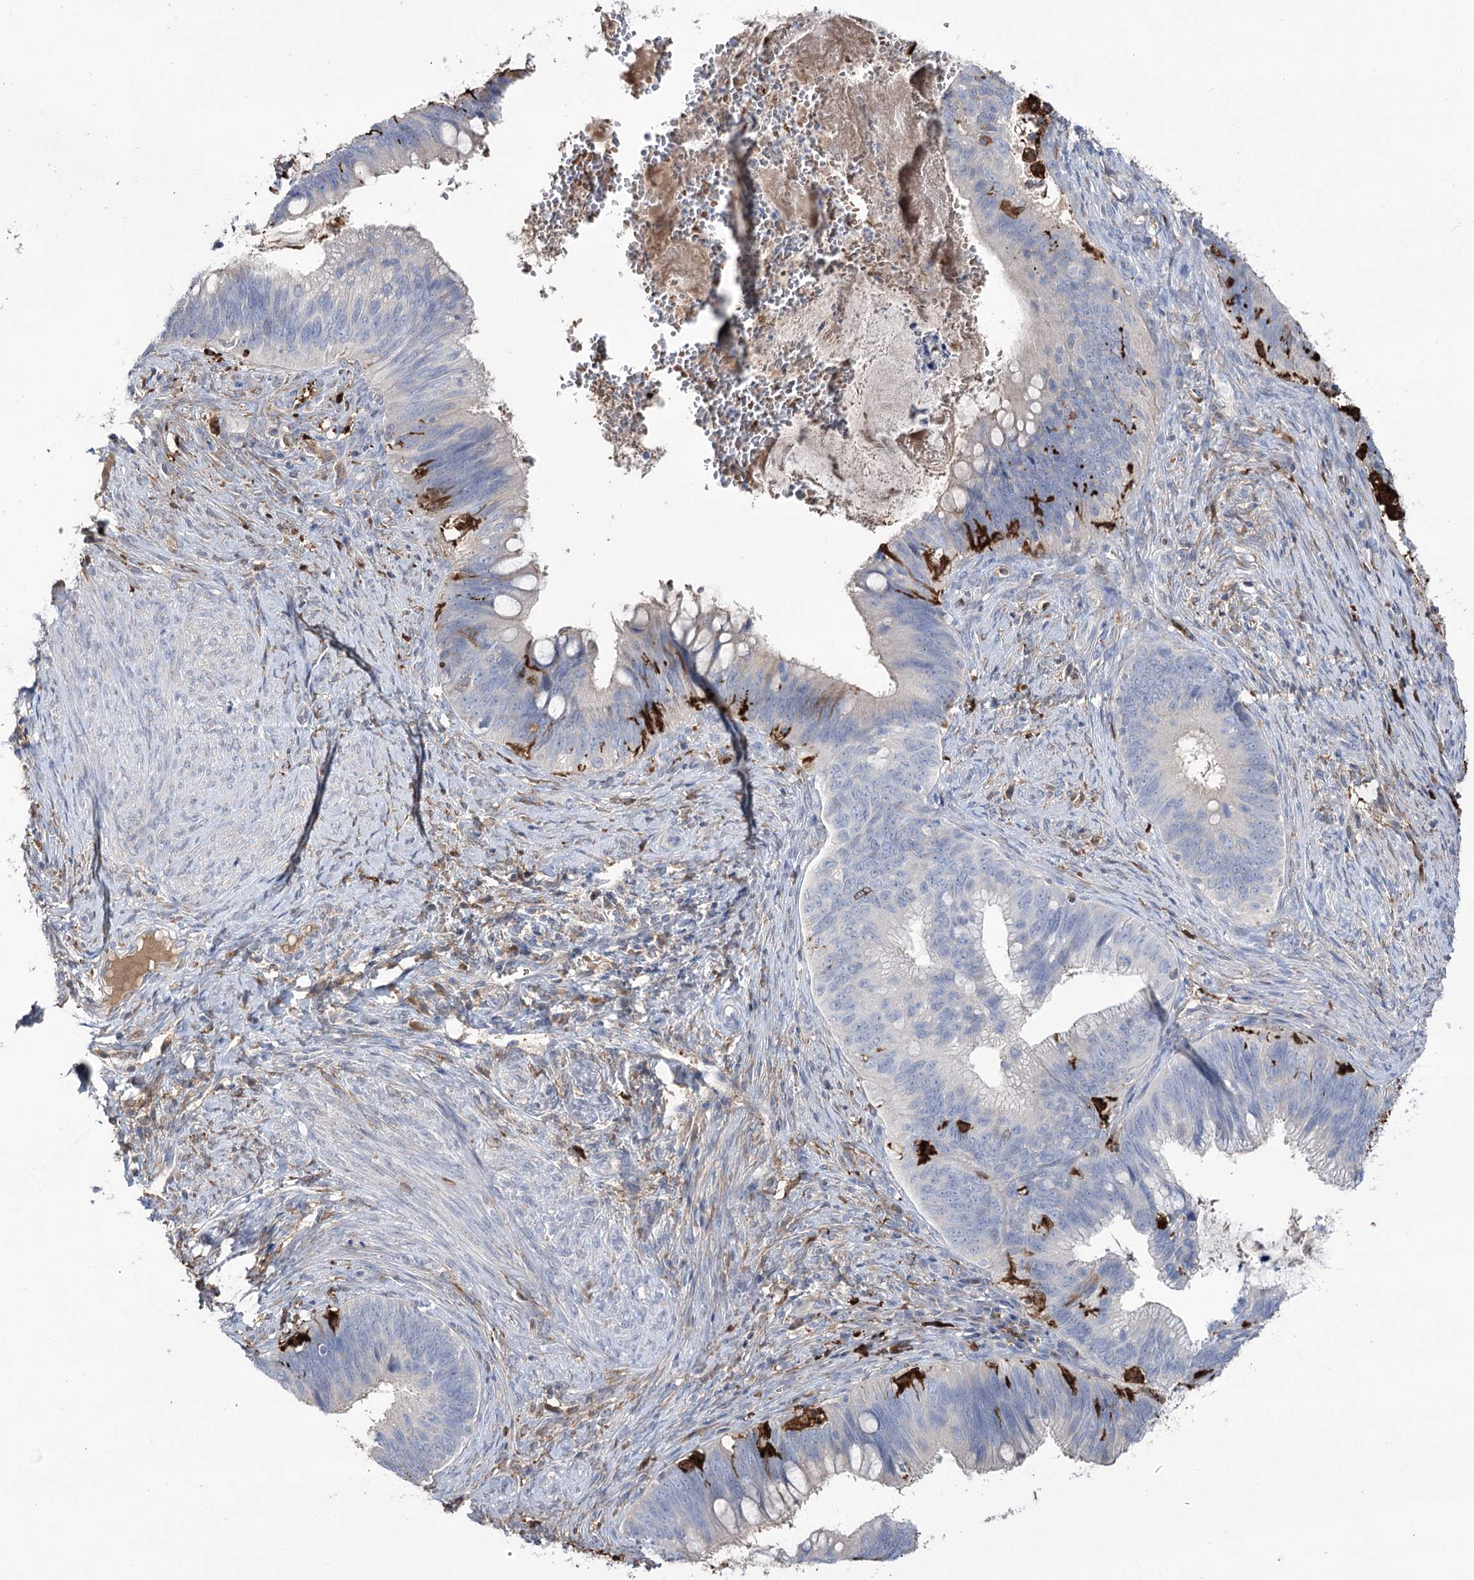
{"staining": {"intensity": "negative", "quantity": "none", "location": "none"}, "tissue": "cervical cancer", "cell_type": "Tumor cells", "image_type": "cancer", "snomed": [{"axis": "morphology", "description": "Adenocarcinoma, NOS"}, {"axis": "topography", "description": "Cervix"}], "caption": "This is an immunohistochemistry histopathology image of cervical cancer. There is no positivity in tumor cells.", "gene": "ZNF622", "patient": {"sex": "female", "age": 42}}